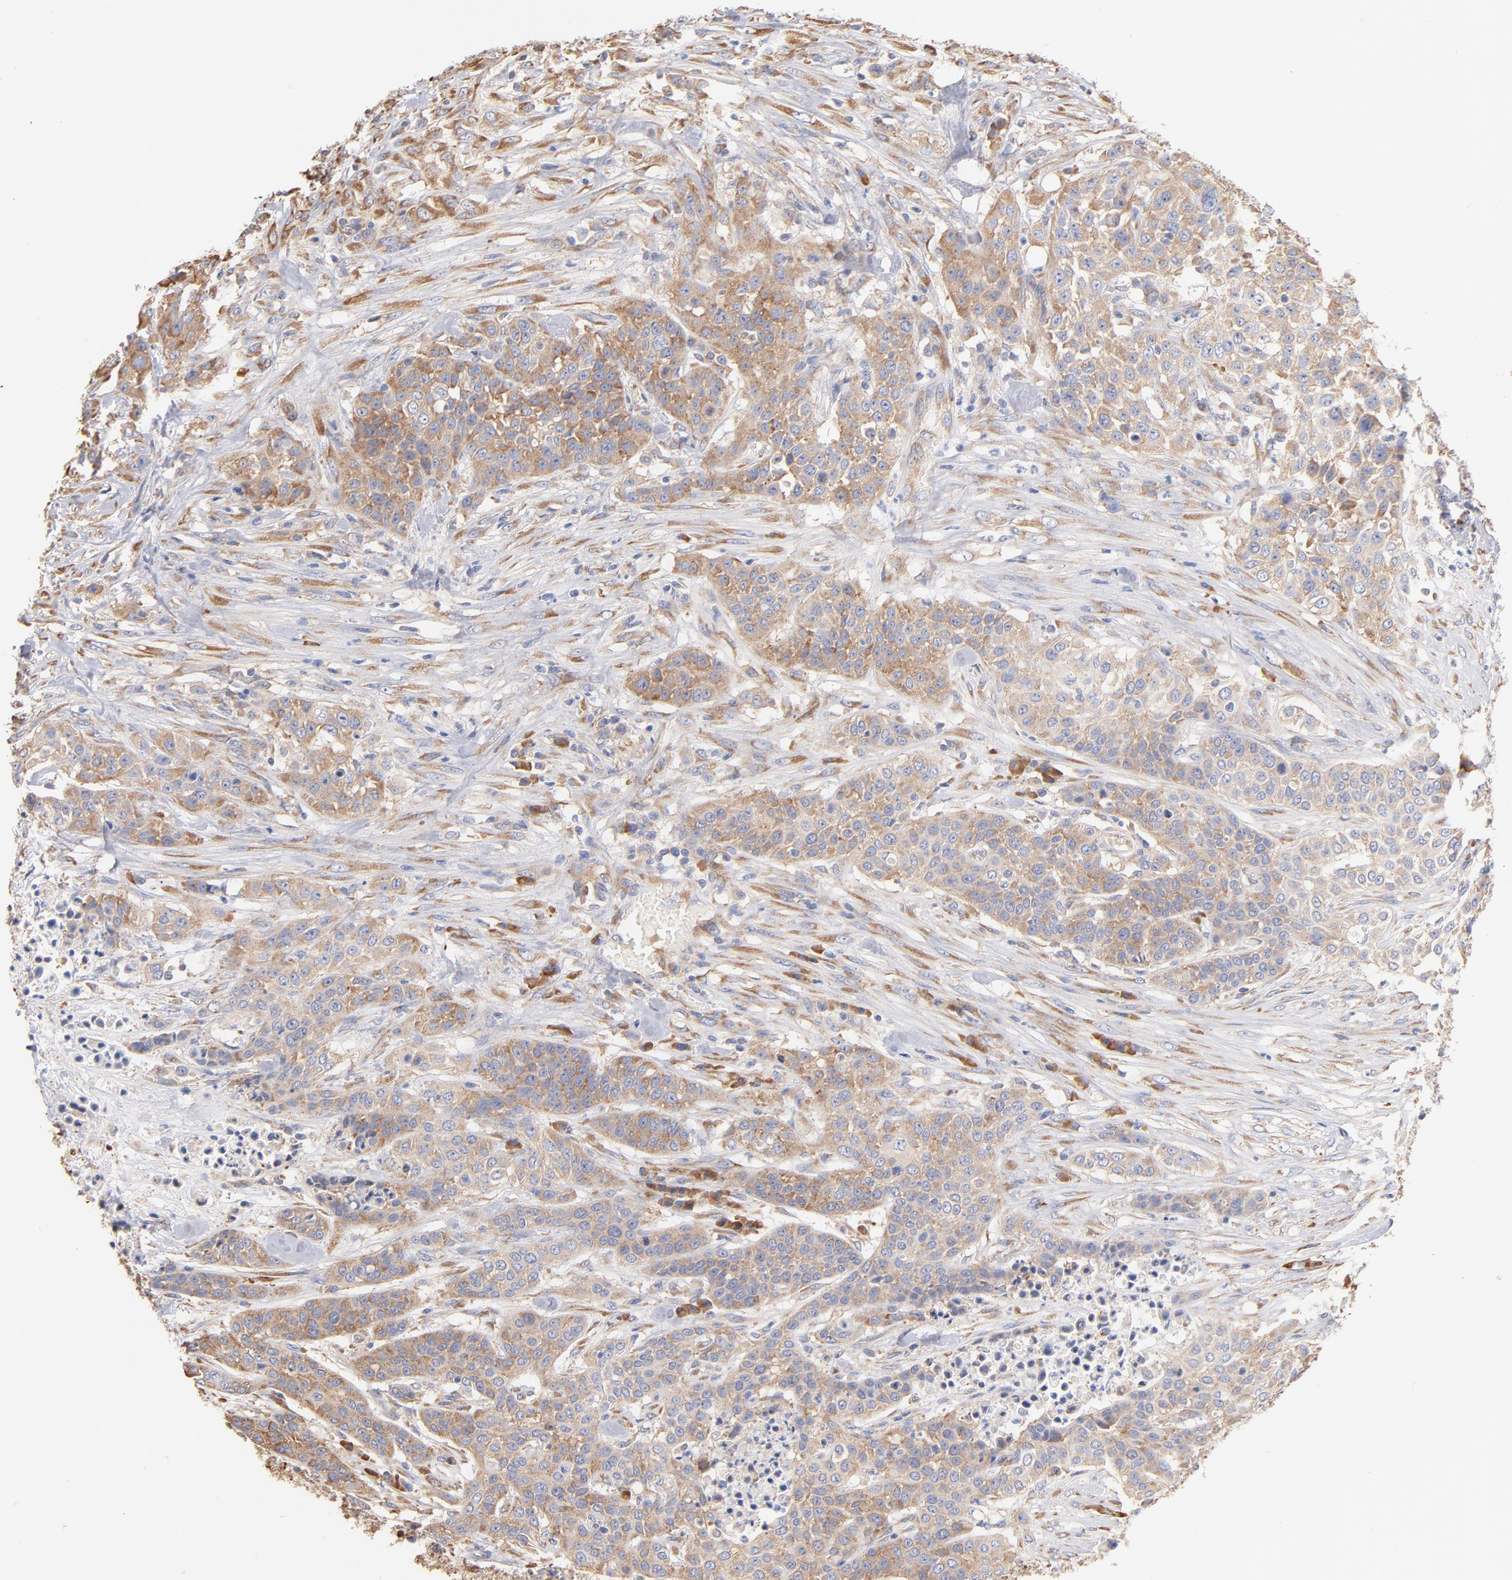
{"staining": {"intensity": "moderate", "quantity": ">75%", "location": "cytoplasmic/membranous"}, "tissue": "urothelial cancer", "cell_type": "Tumor cells", "image_type": "cancer", "snomed": [{"axis": "morphology", "description": "Urothelial carcinoma, High grade"}, {"axis": "topography", "description": "Urinary bladder"}], "caption": "Protein analysis of urothelial cancer tissue reveals moderate cytoplasmic/membranous expression in about >75% of tumor cells. The staining was performed using DAB, with brown indicating positive protein expression. Nuclei are stained blue with hematoxylin.", "gene": "RPL9", "patient": {"sex": "male", "age": 74}}